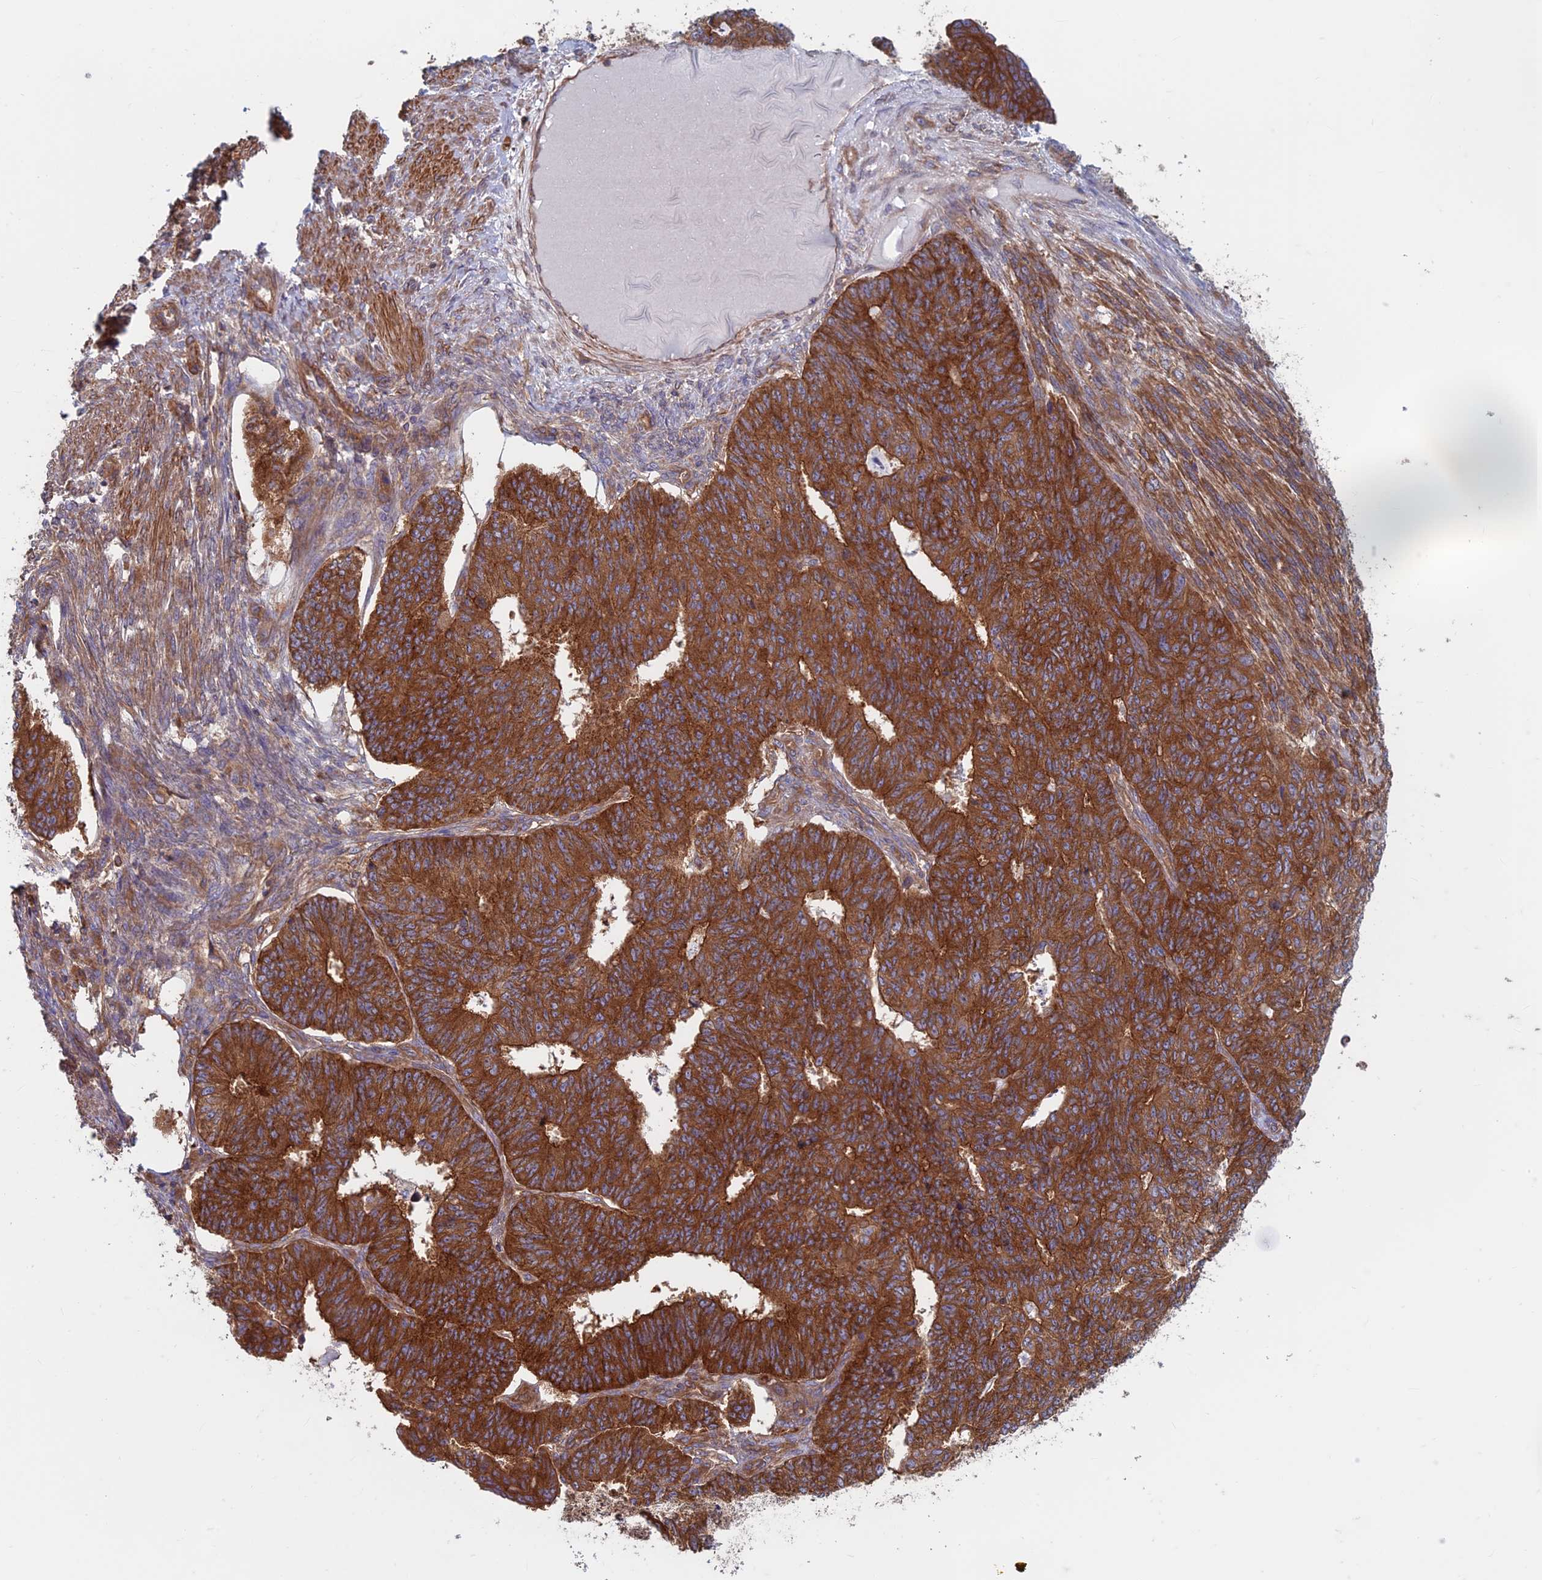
{"staining": {"intensity": "strong", "quantity": ">75%", "location": "cytoplasmic/membranous"}, "tissue": "endometrial cancer", "cell_type": "Tumor cells", "image_type": "cancer", "snomed": [{"axis": "morphology", "description": "Adenocarcinoma, NOS"}, {"axis": "topography", "description": "Endometrium"}], "caption": "This image displays IHC staining of endometrial cancer (adenocarcinoma), with high strong cytoplasmic/membranous expression in approximately >75% of tumor cells.", "gene": "DNM1L", "patient": {"sex": "female", "age": 32}}